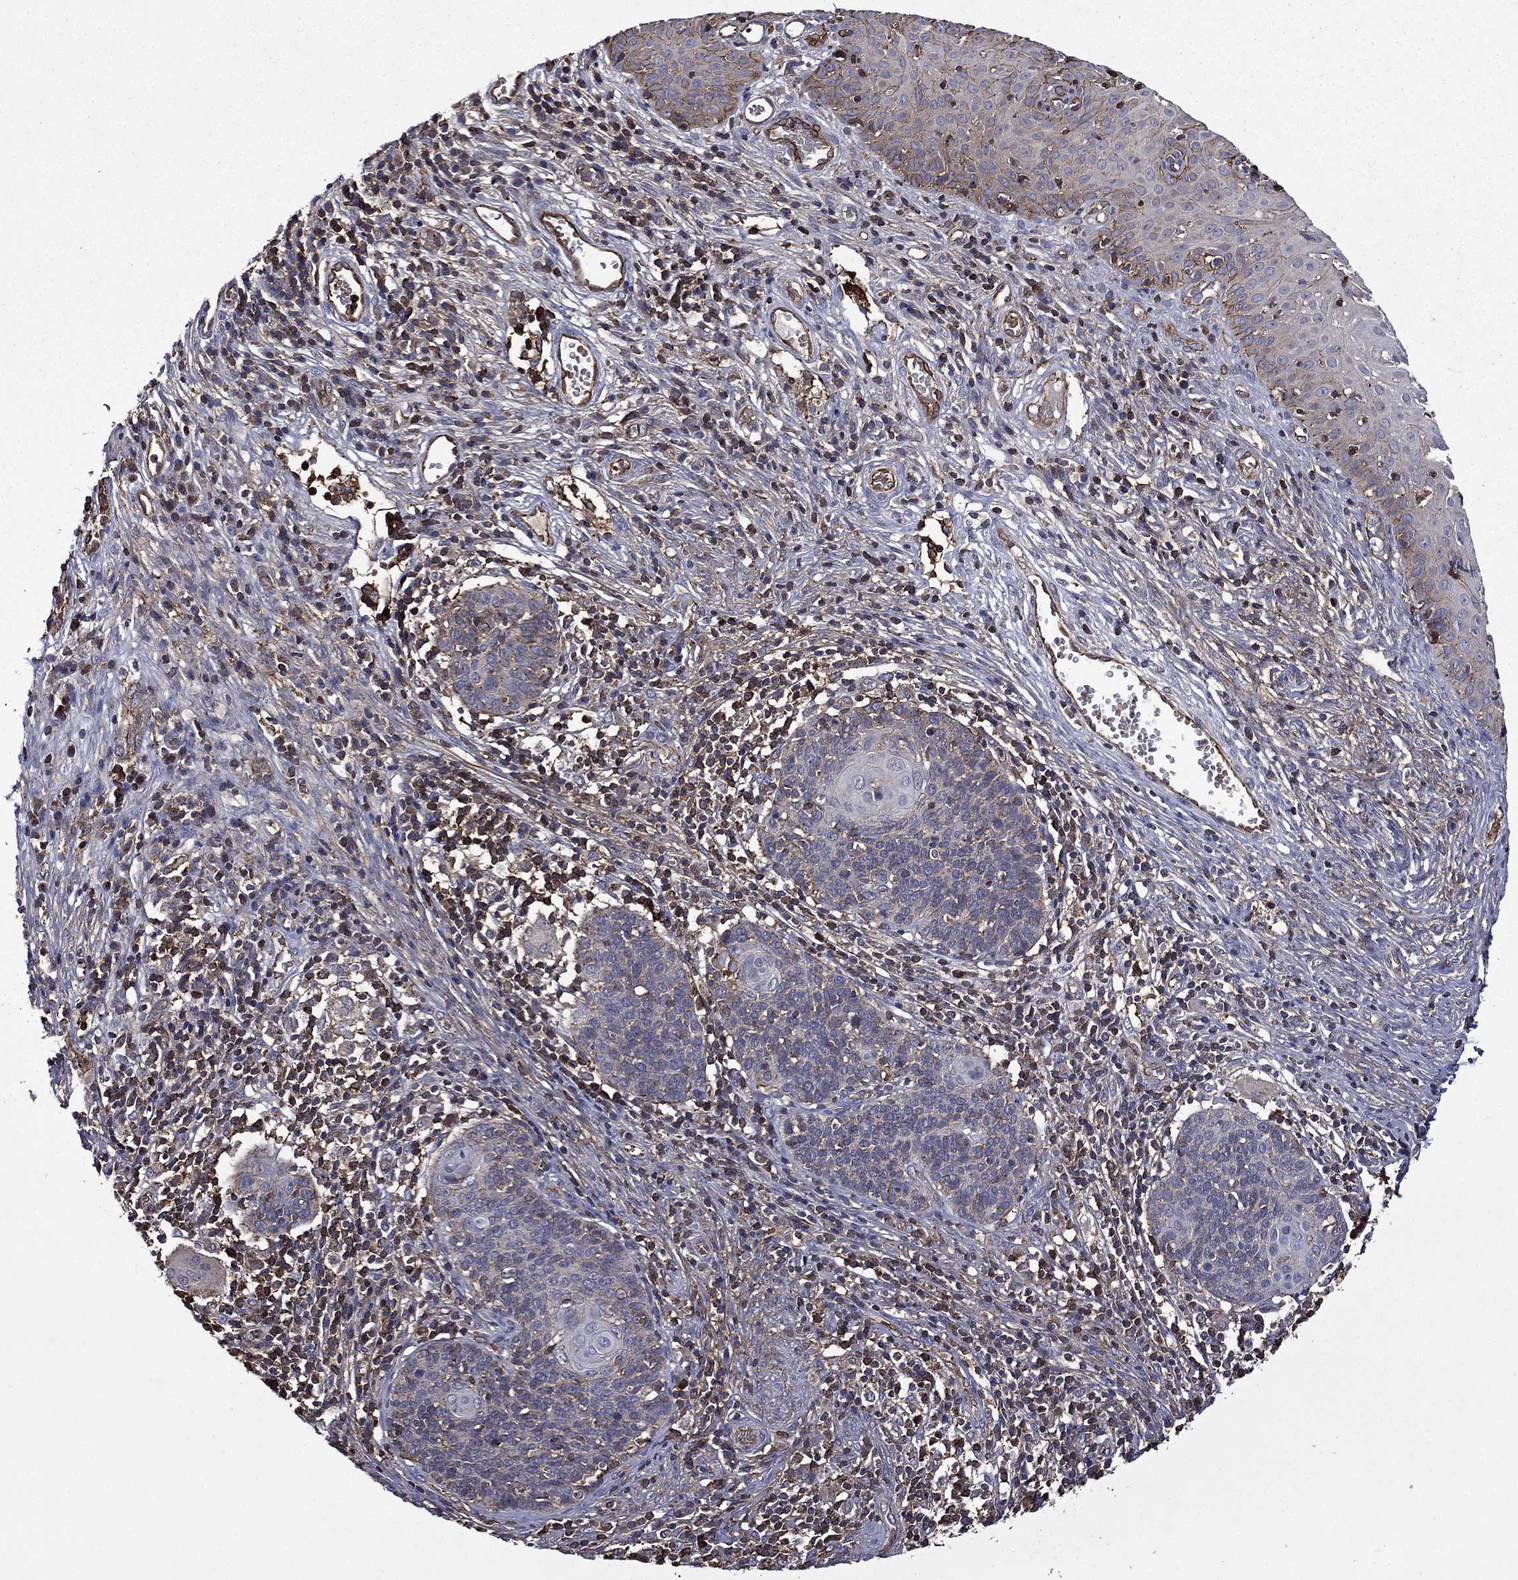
{"staining": {"intensity": "moderate", "quantity": "<25%", "location": "cytoplasmic/membranous"}, "tissue": "cervical cancer", "cell_type": "Tumor cells", "image_type": "cancer", "snomed": [{"axis": "morphology", "description": "Normal tissue, NOS"}, {"axis": "morphology", "description": "Squamous cell carcinoma, NOS"}, {"axis": "topography", "description": "Cervix"}], "caption": "A brown stain highlights moderate cytoplasmic/membranous expression of a protein in cervical cancer (squamous cell carcinoma) tumor cells. Nuclei are stained in blue.", "gene": "PLPP3", "patient": {"sex": "female", "age": 39}}